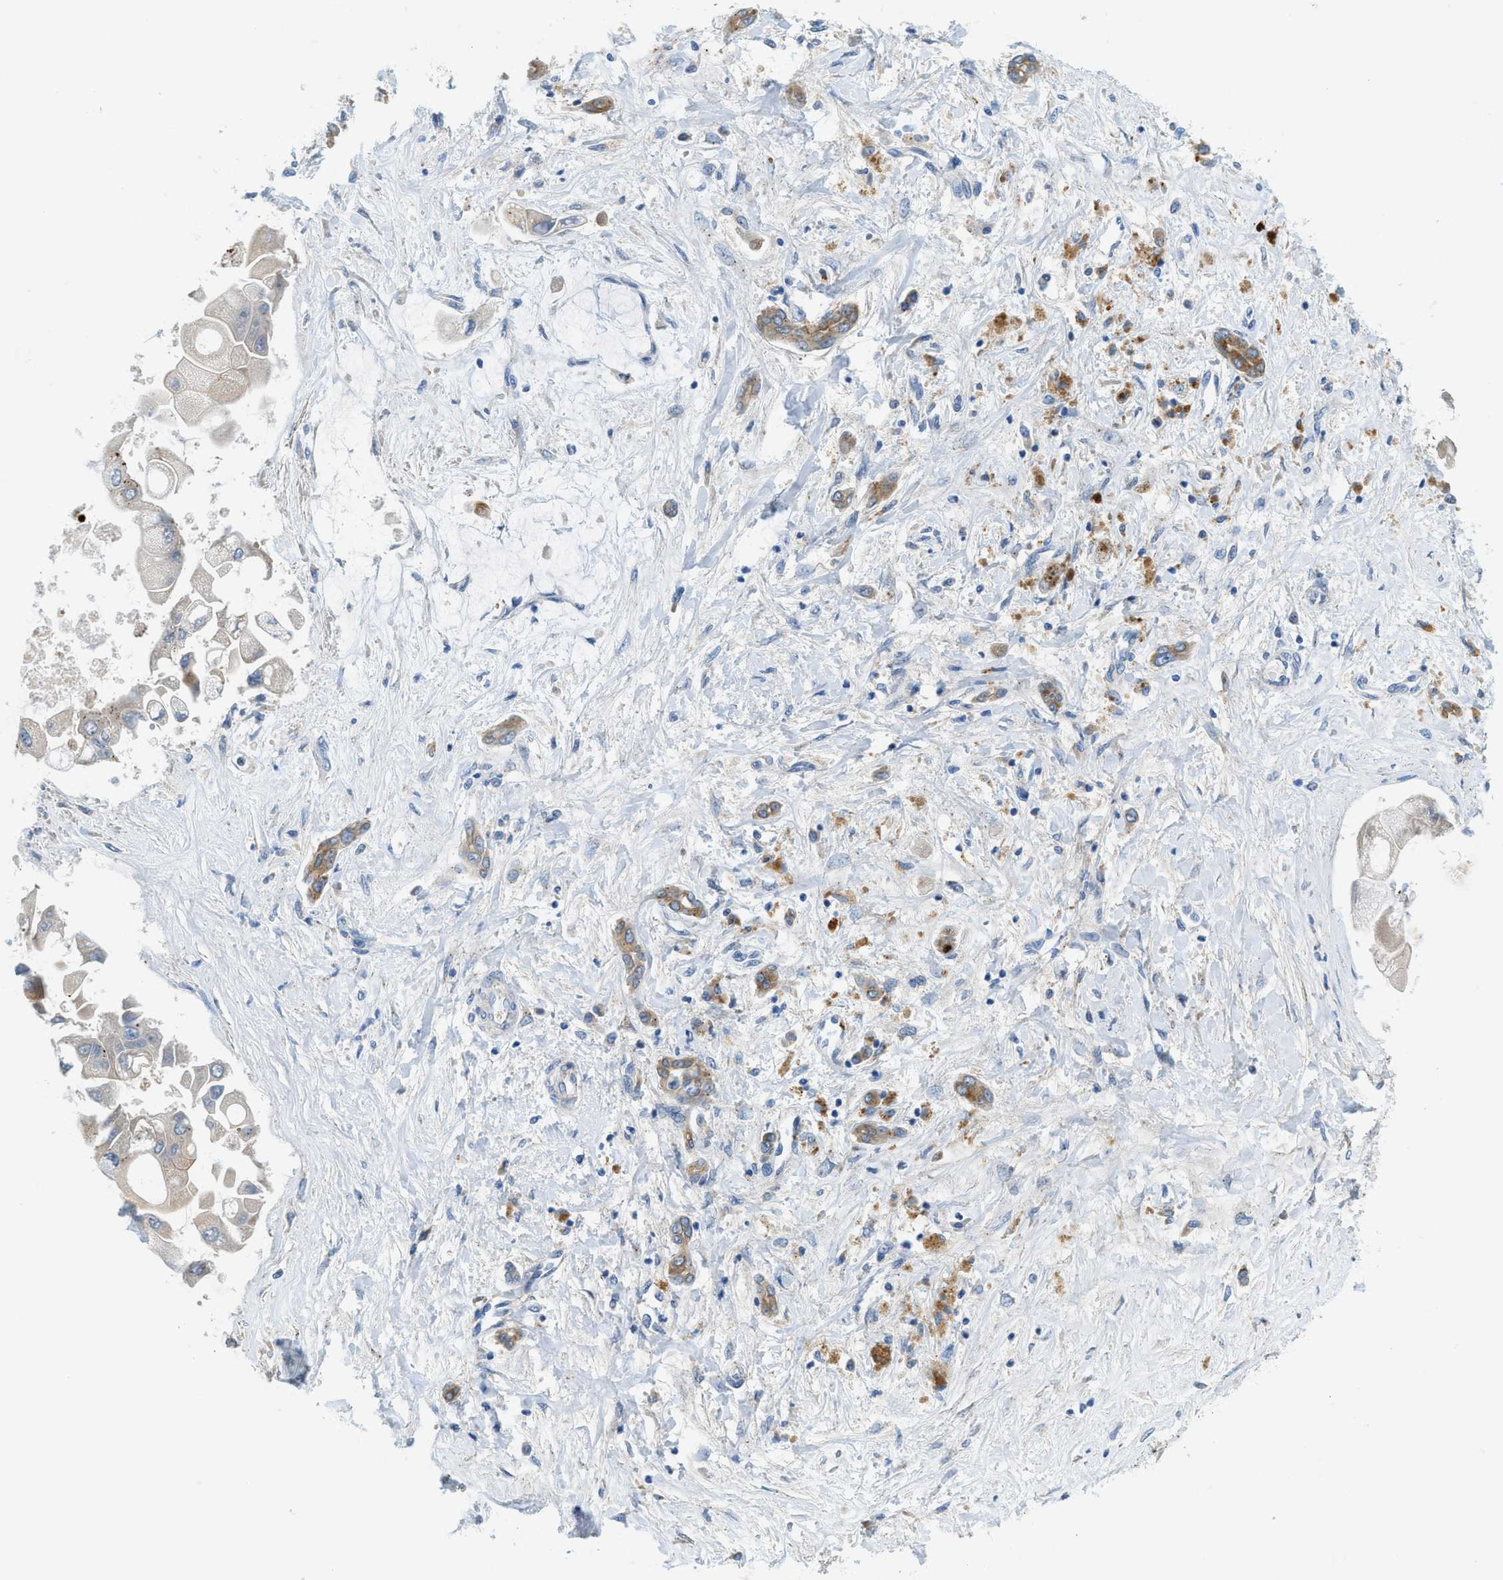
{"staining": {"intensity": "negative", "quantity": "none", "location": "none"}, "tissue": "liver cancer", "cell_type": "Tumor cells", "image_type": "cancer", "snomed": [{"axis": "morphology", "description": "Cholangiocarcinoma"}, {"axis": "topography", "description": "Liver"}], "caption": "The immunohistochemistry (IHC) histopathology image has no significant positivity in tumor cells of liver cholangiocarcinoma tissue.", "gene": "RIPK2", "patient": {"sex": "male", "age": 50}}